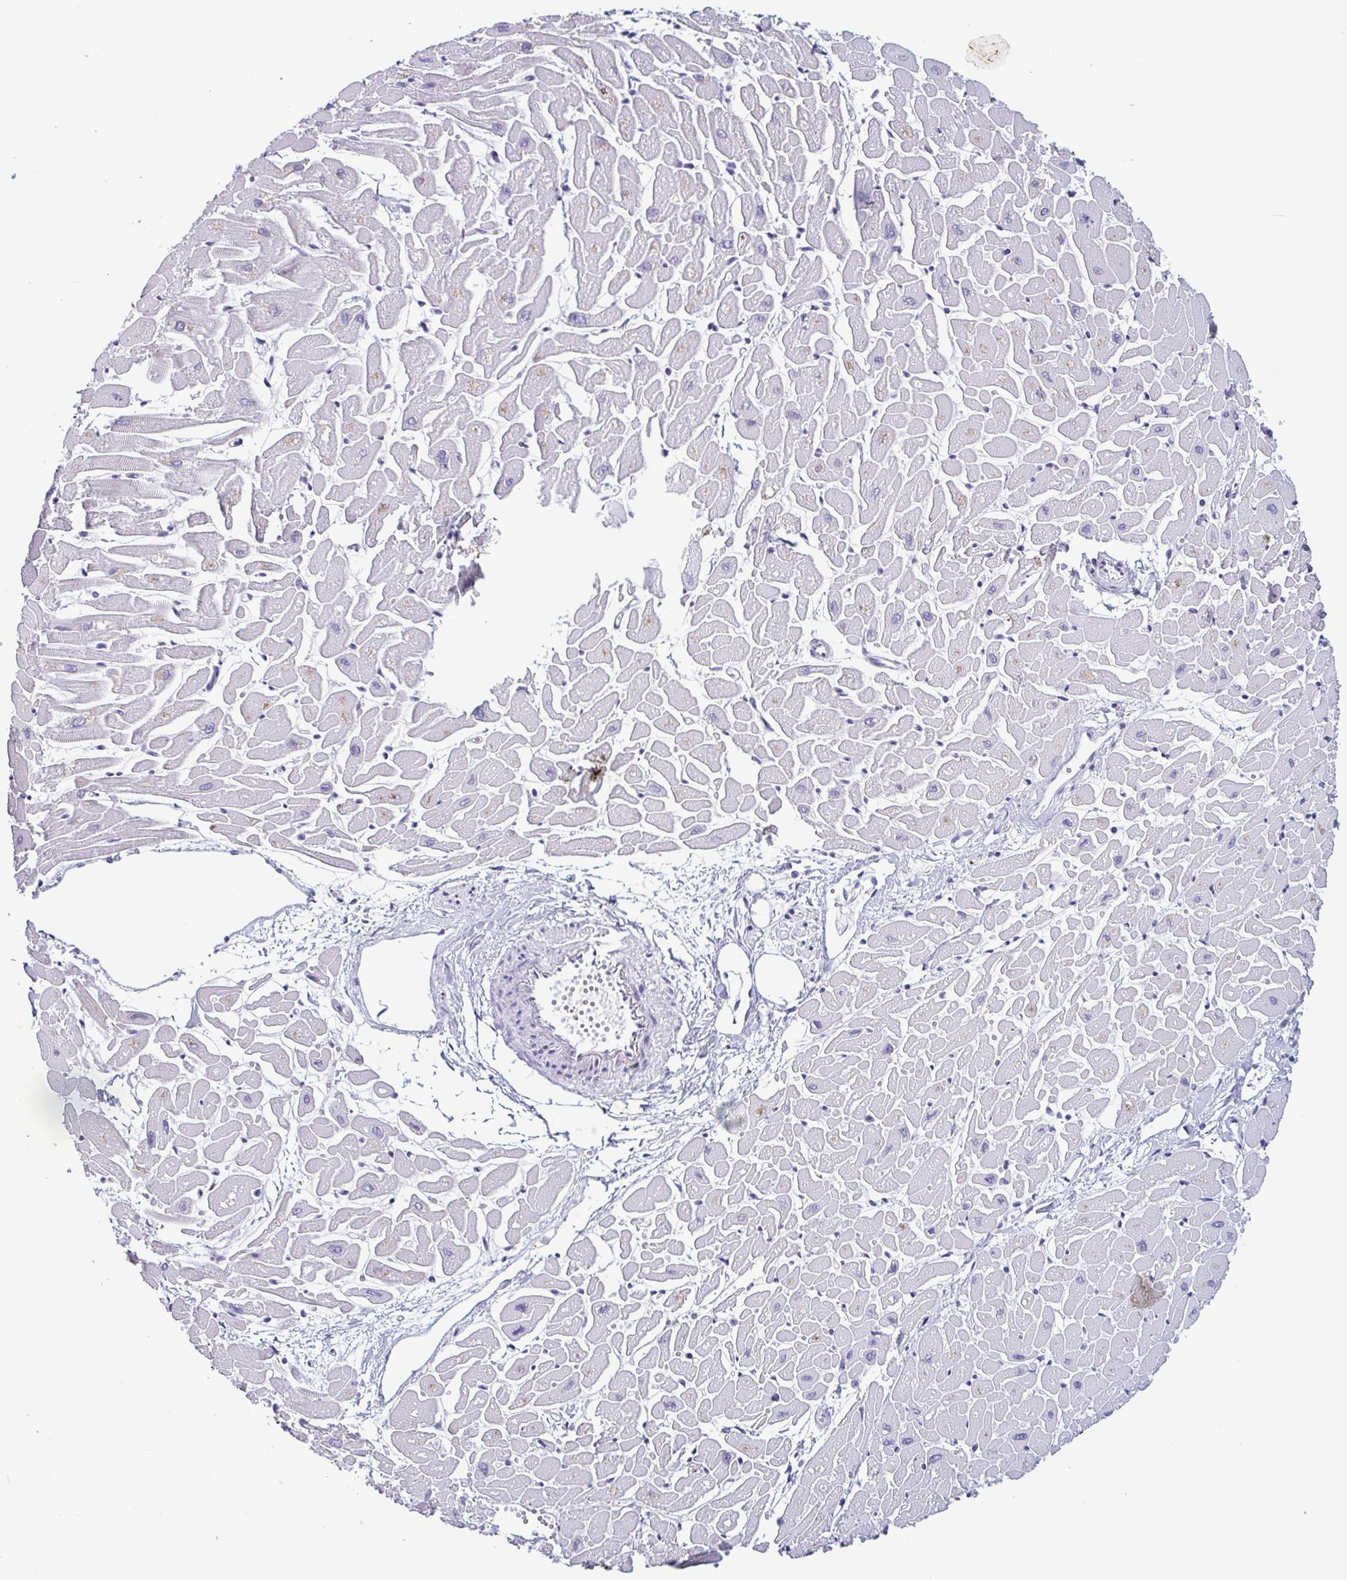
{"staining": {"intensity": "negative", "quantity": "none", "location": "none"}, "tissue": "heart muscle", "cell_type": "Cardiomyocytes", "image_type": "normal", "snomed": [{"axis": "morphology", "description": "Normal tissue, NOS"}, {"axis": "topography", "description": "Heart"}], "caption": "This is an immunohistochemistry (IHC) histopathology image of normal human heart muscle. There is no staining in cardiomyocytes.", "gene": "KRT10", "patient": {"sex": "male", "age": 57}}